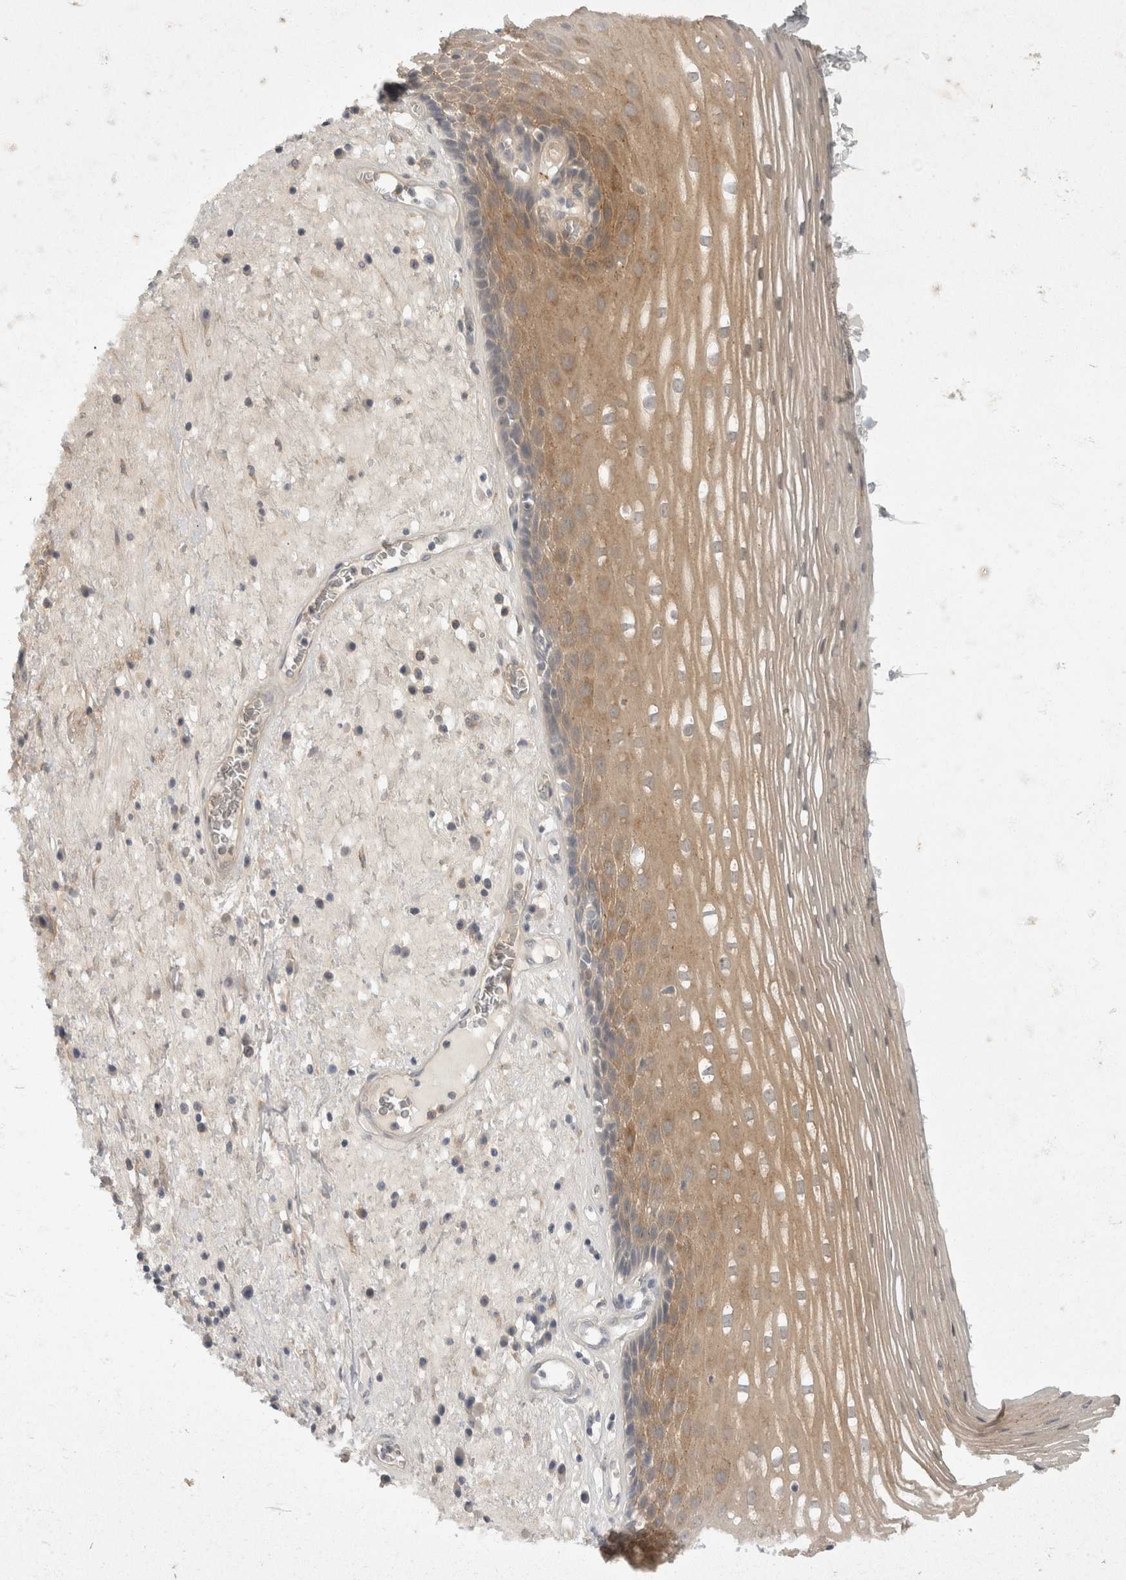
{"staining": {"intensity": "moderate", "quantity": ">75%", "location": "cytoplasmic/membranous"}, "tissue": "esophagus", "cell_type": "Squamous epithelial cells", "image_type": "normal", "snomed": [{"axis": "morphology", "description": "Normal tissue, NOS"}, {"axis": "morphology", "description": "Adenocarcinoma, NOS"}, {"axis": "topography", "description": "Esophagus"}], "caption": "This image displays immunohistochemistry (IHC) staining of normal human esophagus, with medium moderate cytoplasmic/membranous expression in approximately >75% of squamous epithelial cells.", "gene": "TOM1L2", "patient": {"sex": "male", "age": 62}}